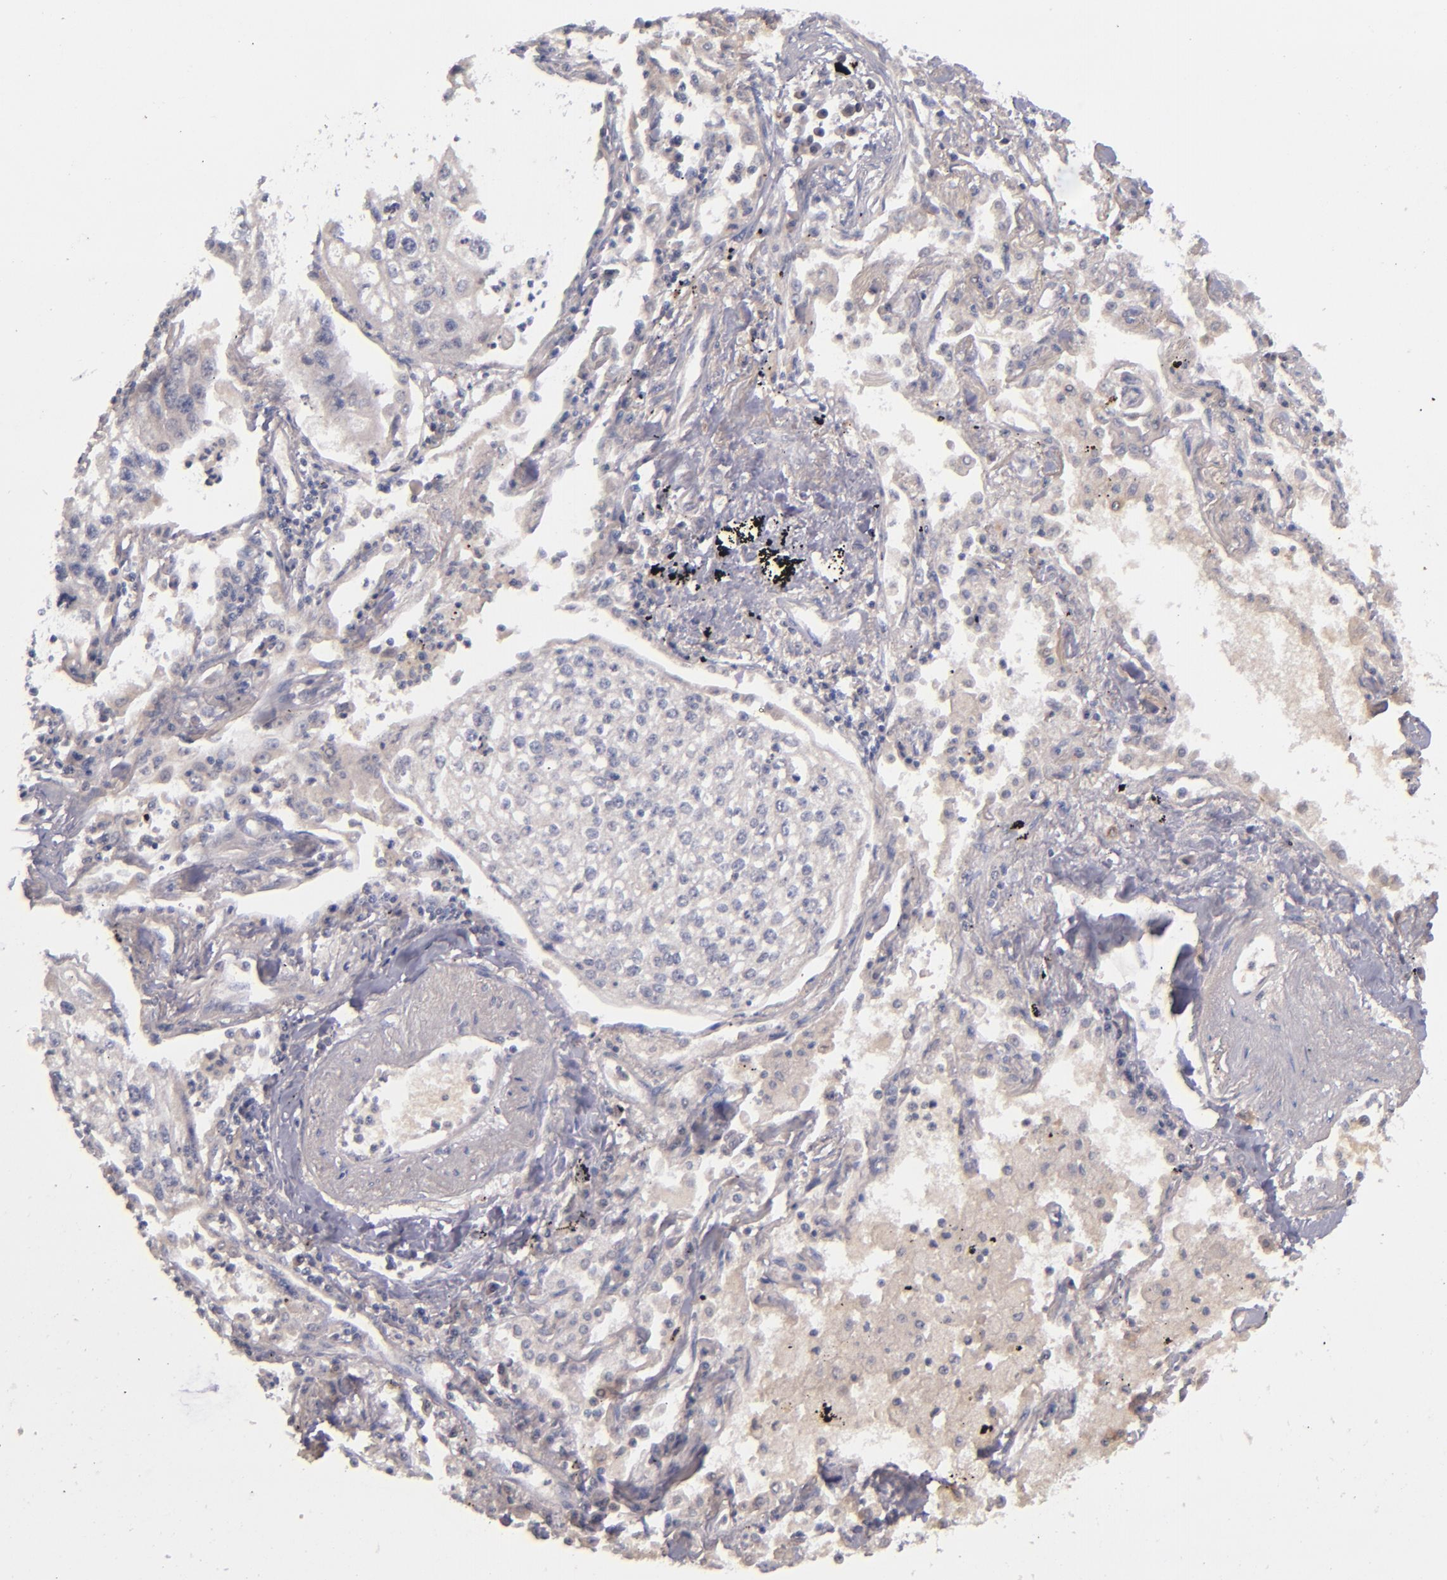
{"staining": {"intensity": "negative", "quantity": "none", "location": "none"}, "tissue": "lung cancer", "cell_type": "Tumor cells", "image_type": "cancer", "snomed": [{"axis": "morphology", "description": "Squamous cell carcinoma, NOS"}, {"axis": "topography", "description": "Lung"}], "caption": "This is an immunohistochemistry micrograph of human lung cancer (squamous cell carcinoma). There is no positivity in tumor cells.", "gene": "TSC2", "patient": {"sex": "male", "age": 75}}